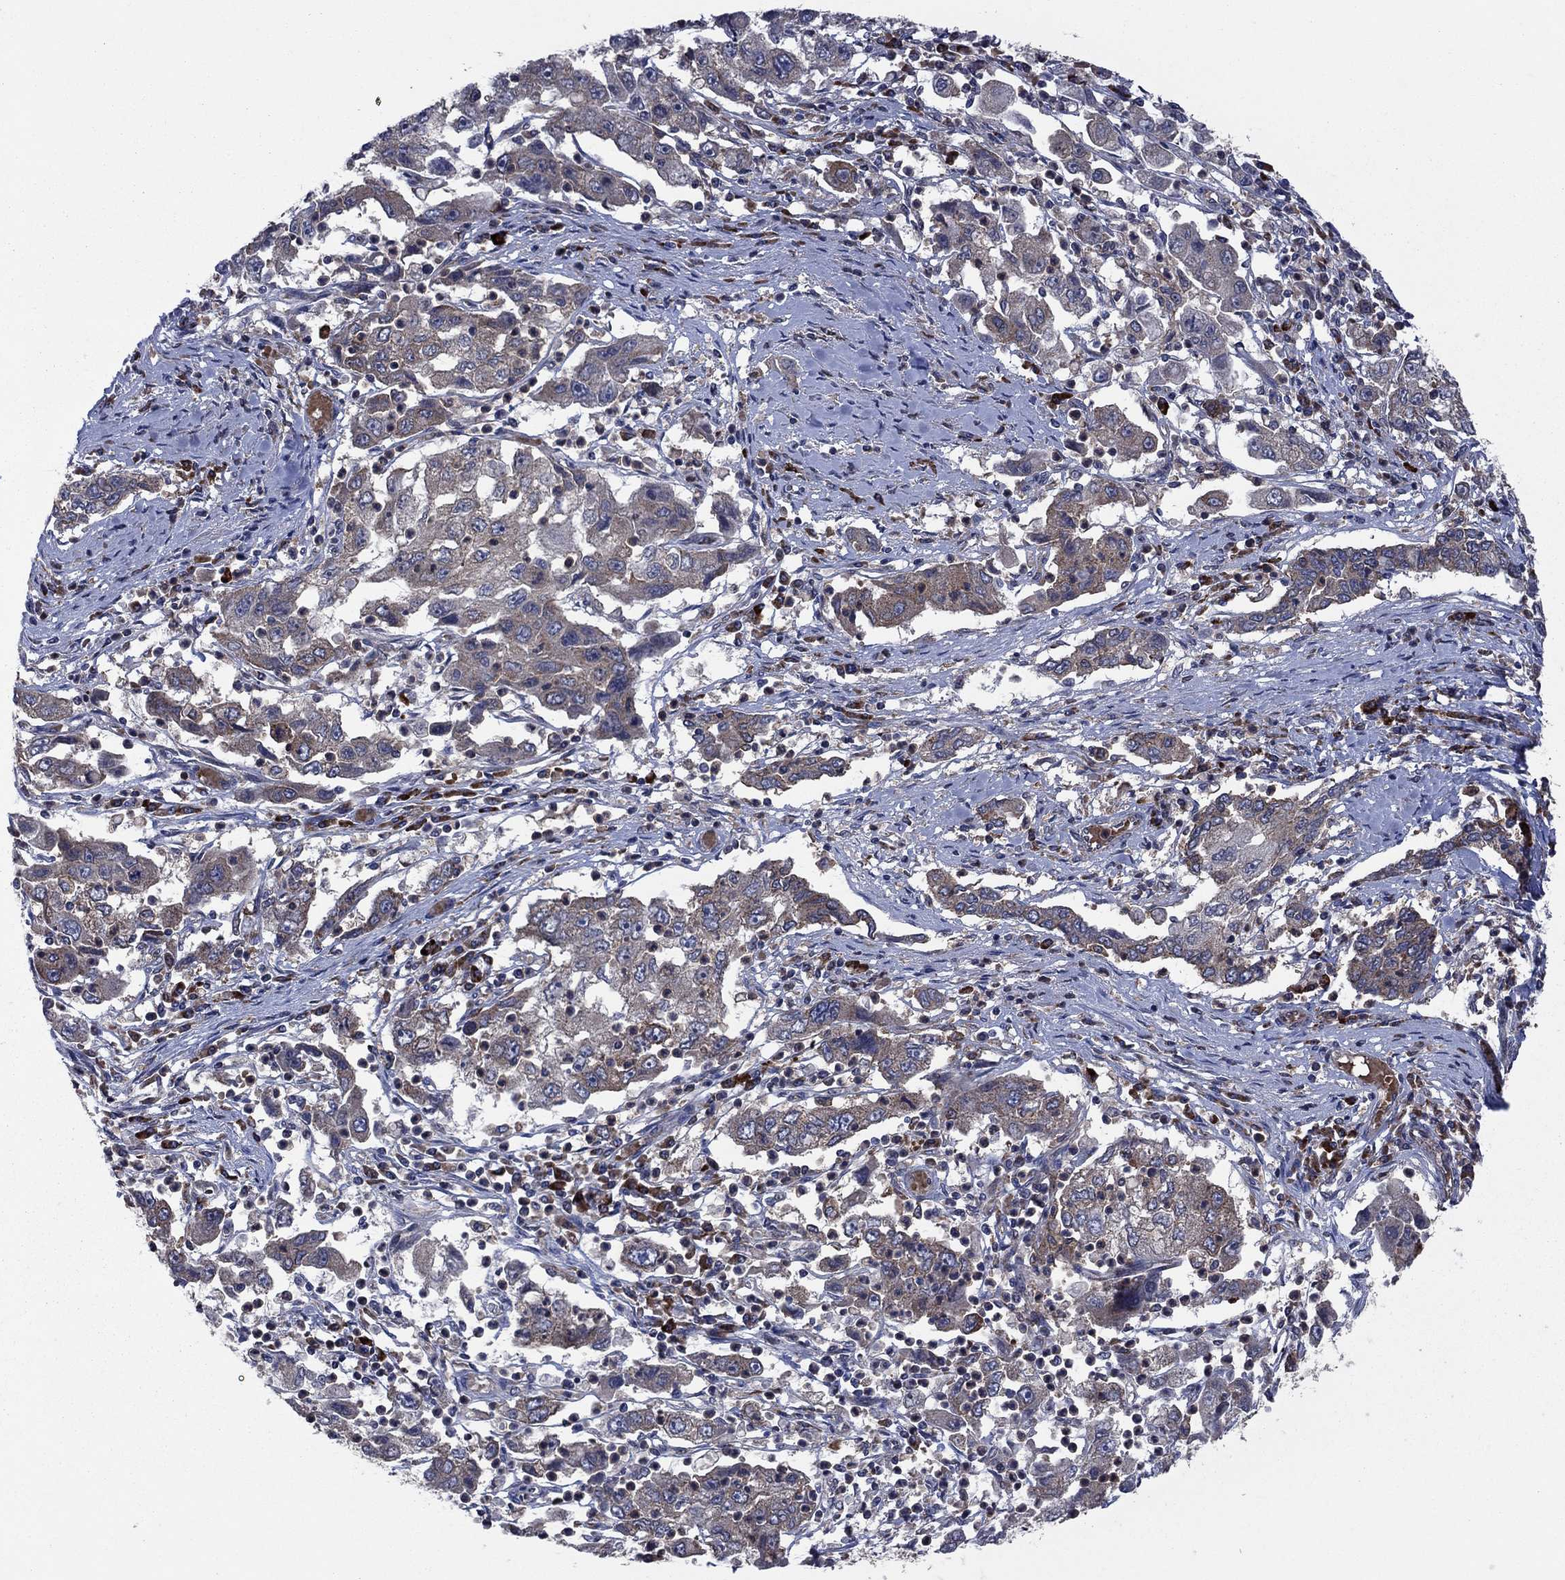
{"staining": {"intensity": "weak", "quantity": "<25%", "location": "cytoplasmic/membranous"}, "tissue": "cervical cancer", "cell_type": "Tumor cells", "image_type": "cancer", "snomed": [{"axis": "morphology", "description": "Squamous cell carcinoma, NOS"}, {"axis": "topography", "description": "Cervix"}], "caption": "This is a photomicrograph of immunohistochemistry (IHC) staining of cervical cancer, which shows no positivity in tumor cells.", "gene": "MEA1", "patient": {"sex": "female", "age": 36}}